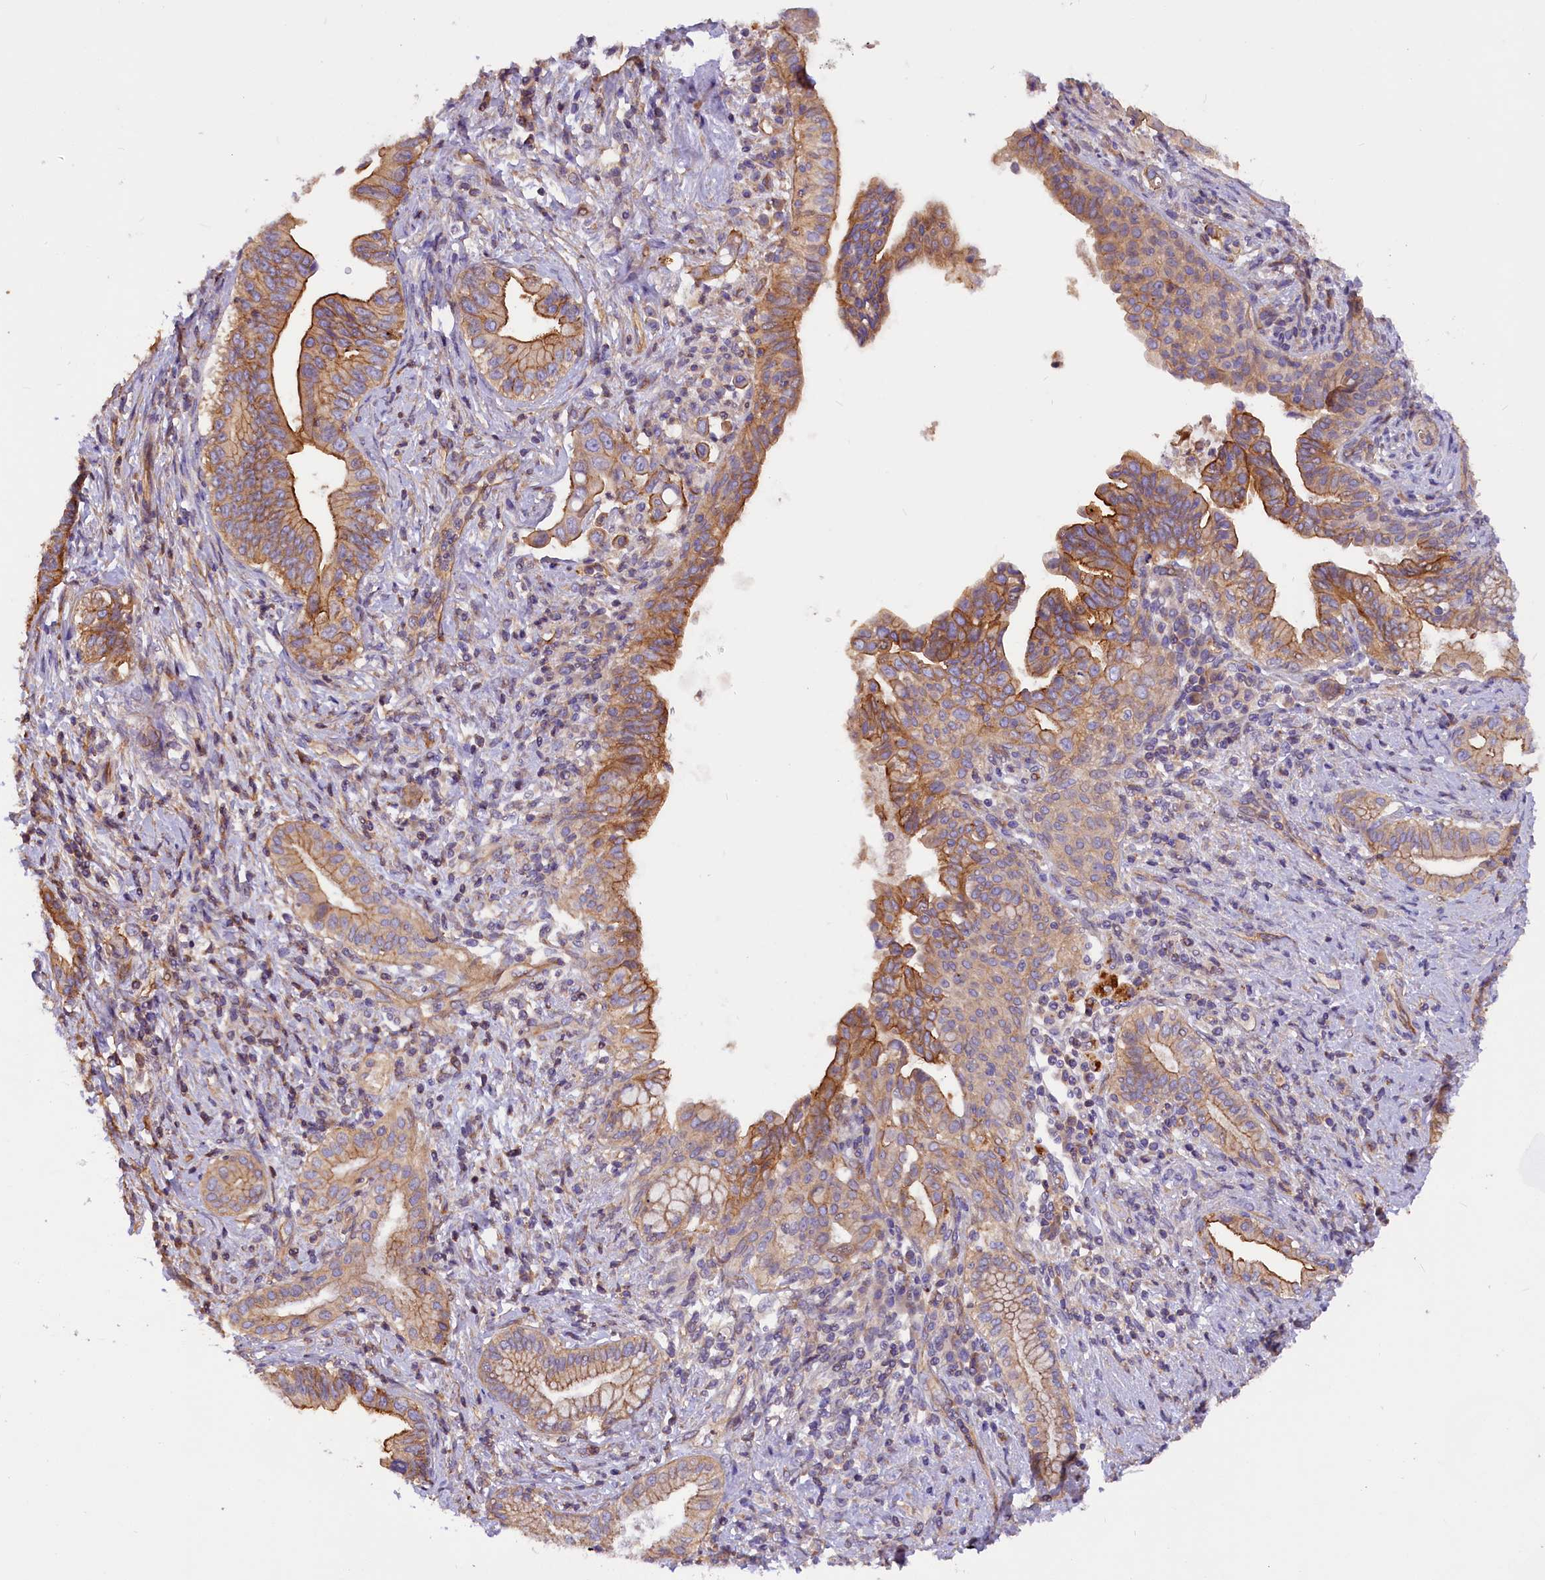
{"staining": {"intensity": "moderate", "quantity": ">75%", "location": "cytoplasmic/membranous"}, "tissue": "pancreatic cancer", "cell_type": "Tumor cells", "image_type": "cancer", "snomed": [{"axis": "morphology", "description": "Adenocarcinoma, NOS"}, {"axis": "topography", "description": "Pancreas"}], "caption": "Pancreatic cancer (adenocarcinoma) tissue demonstrates moderate cytoplasmic/membranous staining in about >75% of tumor cells, visualized by immunohistochemistry.", "gene": "ERMARD", "patient": {"sex": "female", "age": 55}}